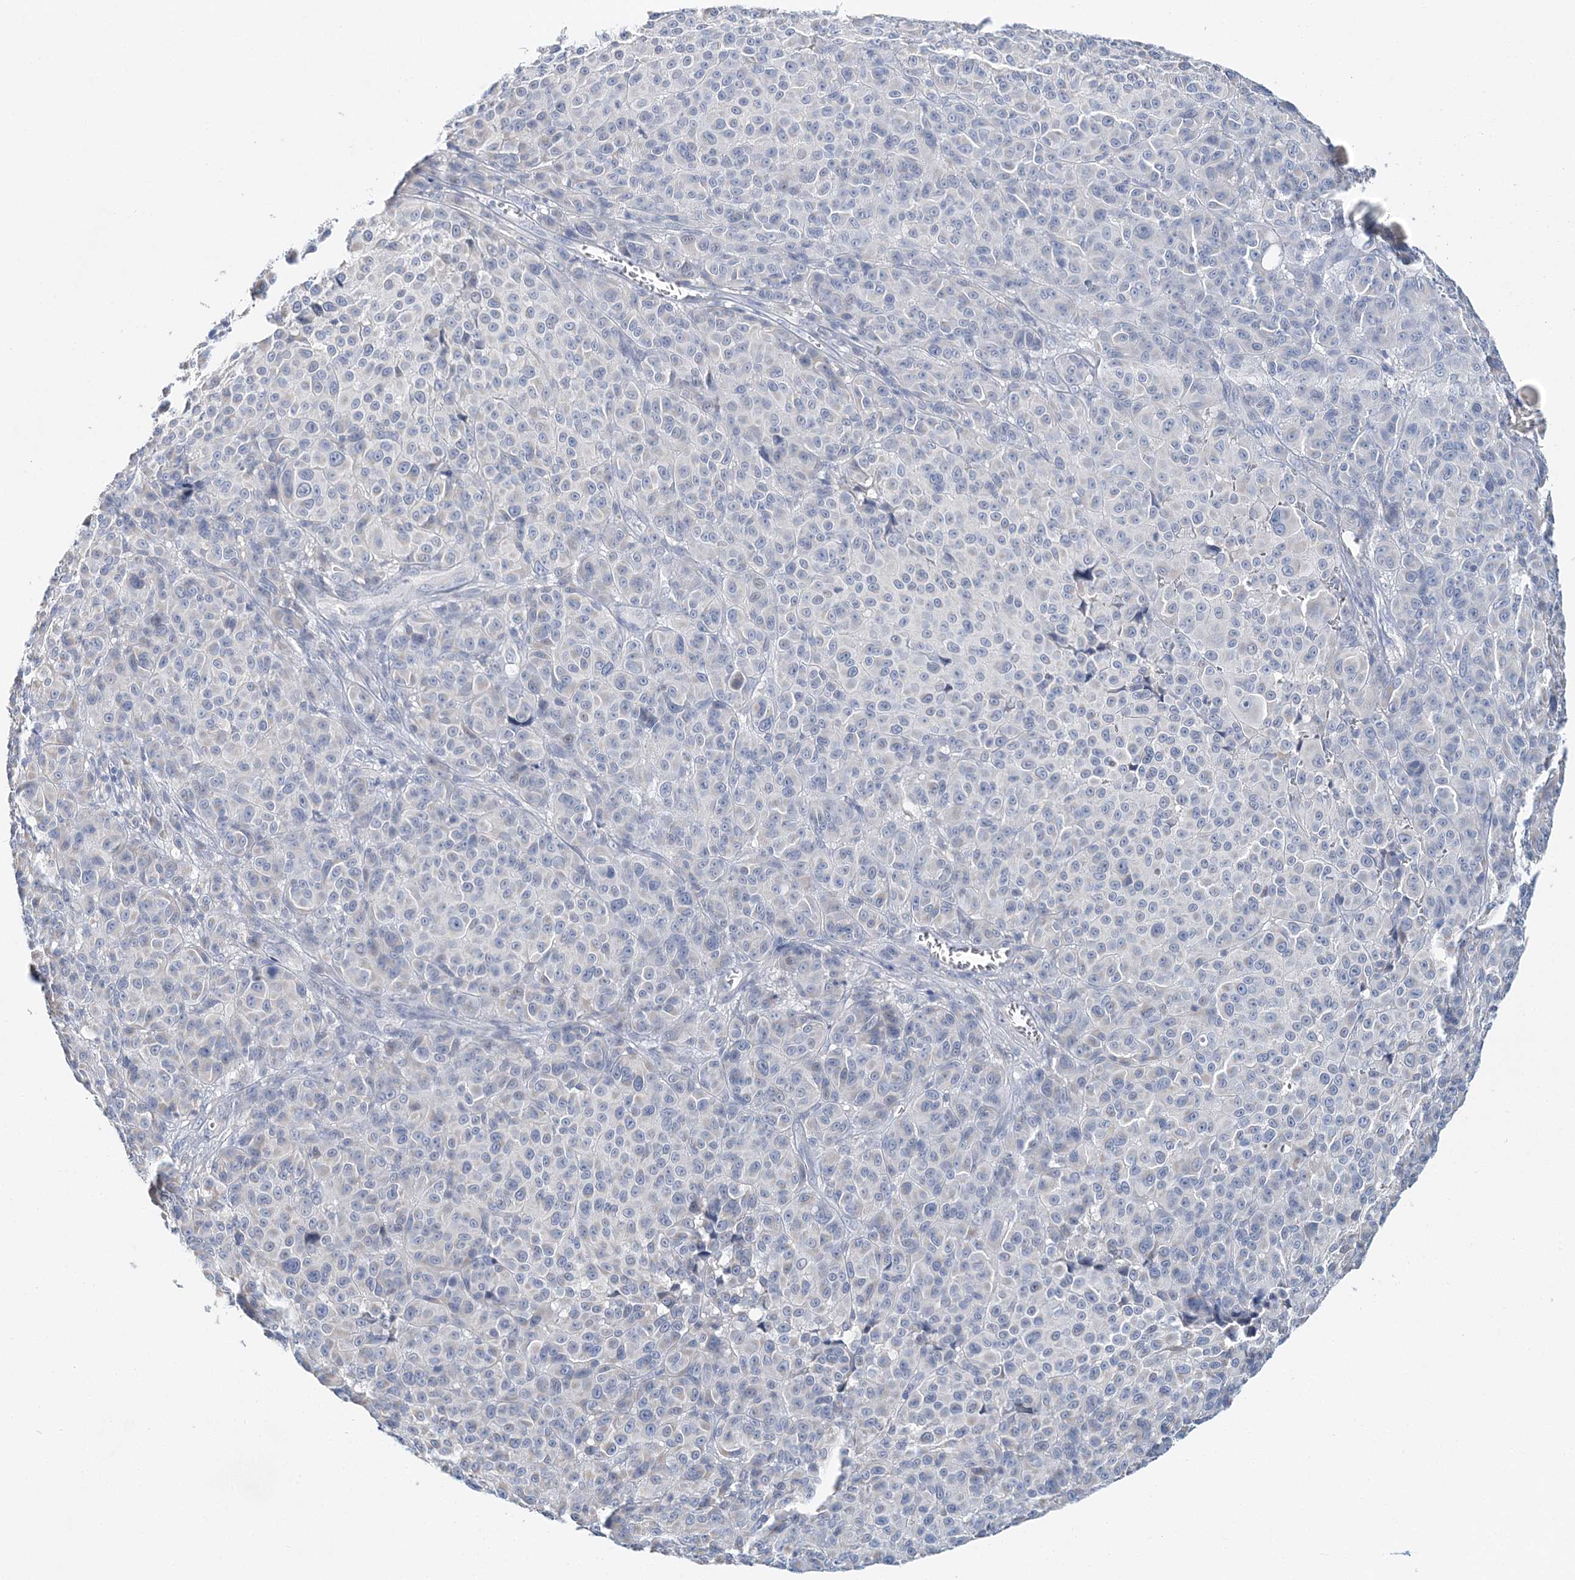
{"staining": {"intensity": "negative", "quantity": "none", "location": "none"}, "tissue": "melanoma", "cell_type": "Tumor cells", "image_type": "cancer", "snomed": [{"axis": "morphology", "description": "Malignant melanoma, NOS"}, {"axis": "topography", "description": "Skin"}], "caption": "Image shows no protein staining in tumor cells of melanoma tissue.", "gene": "LRRIQ4", "patient": {"sex": "male", "age": 73}}